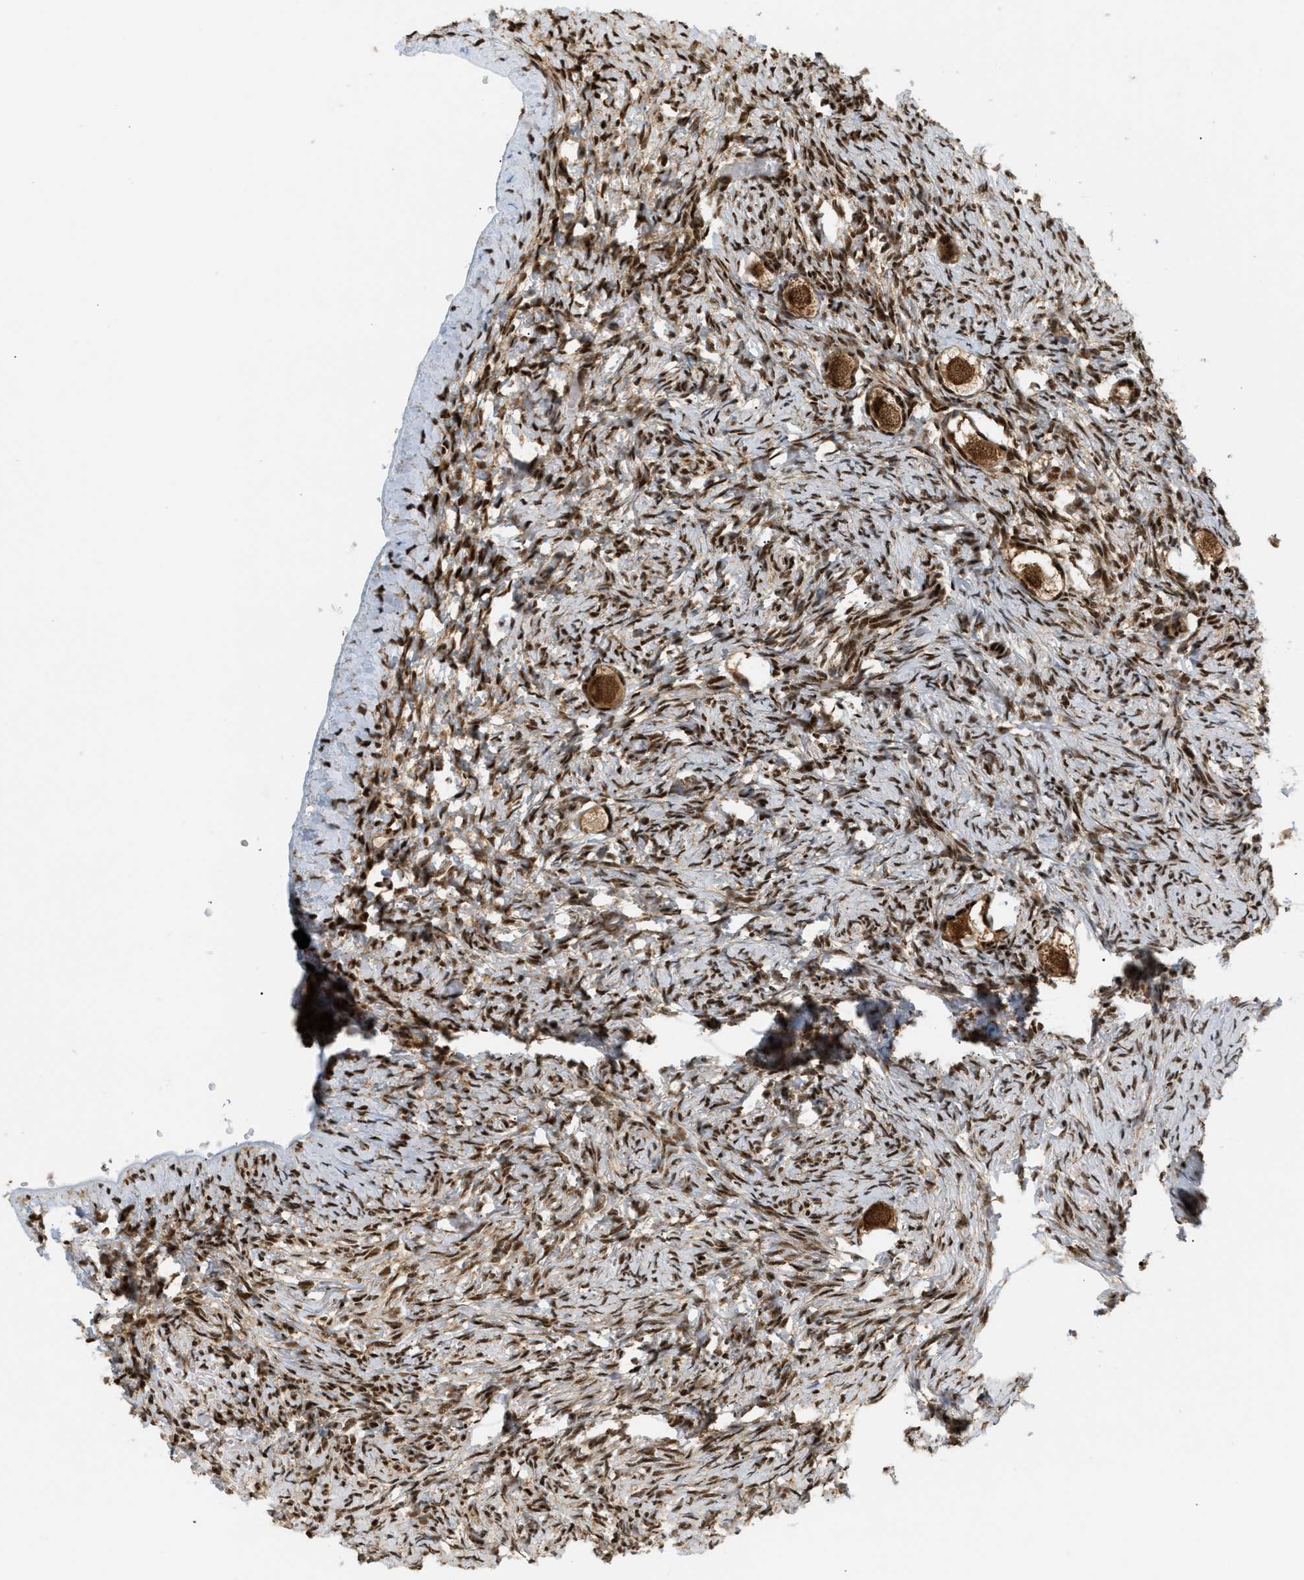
{"staining": {"intensity": "strong", "quantity": ">75%", "location": "cytoplasmic/membranous,nuclear"}, "tissue": "ovary", "cell_type": "Follicle cells", "image_type": "normal", "snomed": [{"axis": "morphology", "description": "Normal tissue, NOS"}, {"axis": "topography", "description": "Ovary"}], "caption": "Unremarkable ovary demonstrates strong cytoplasmic/membranous,nuclear expression in about >75% of follicle cells, visualized by immunohistochemistry. (DAB = brown stain, brightfield microscopy at high magnification).", "gene": "RBM5", "patient": {"sex": "female", "age": 27}}